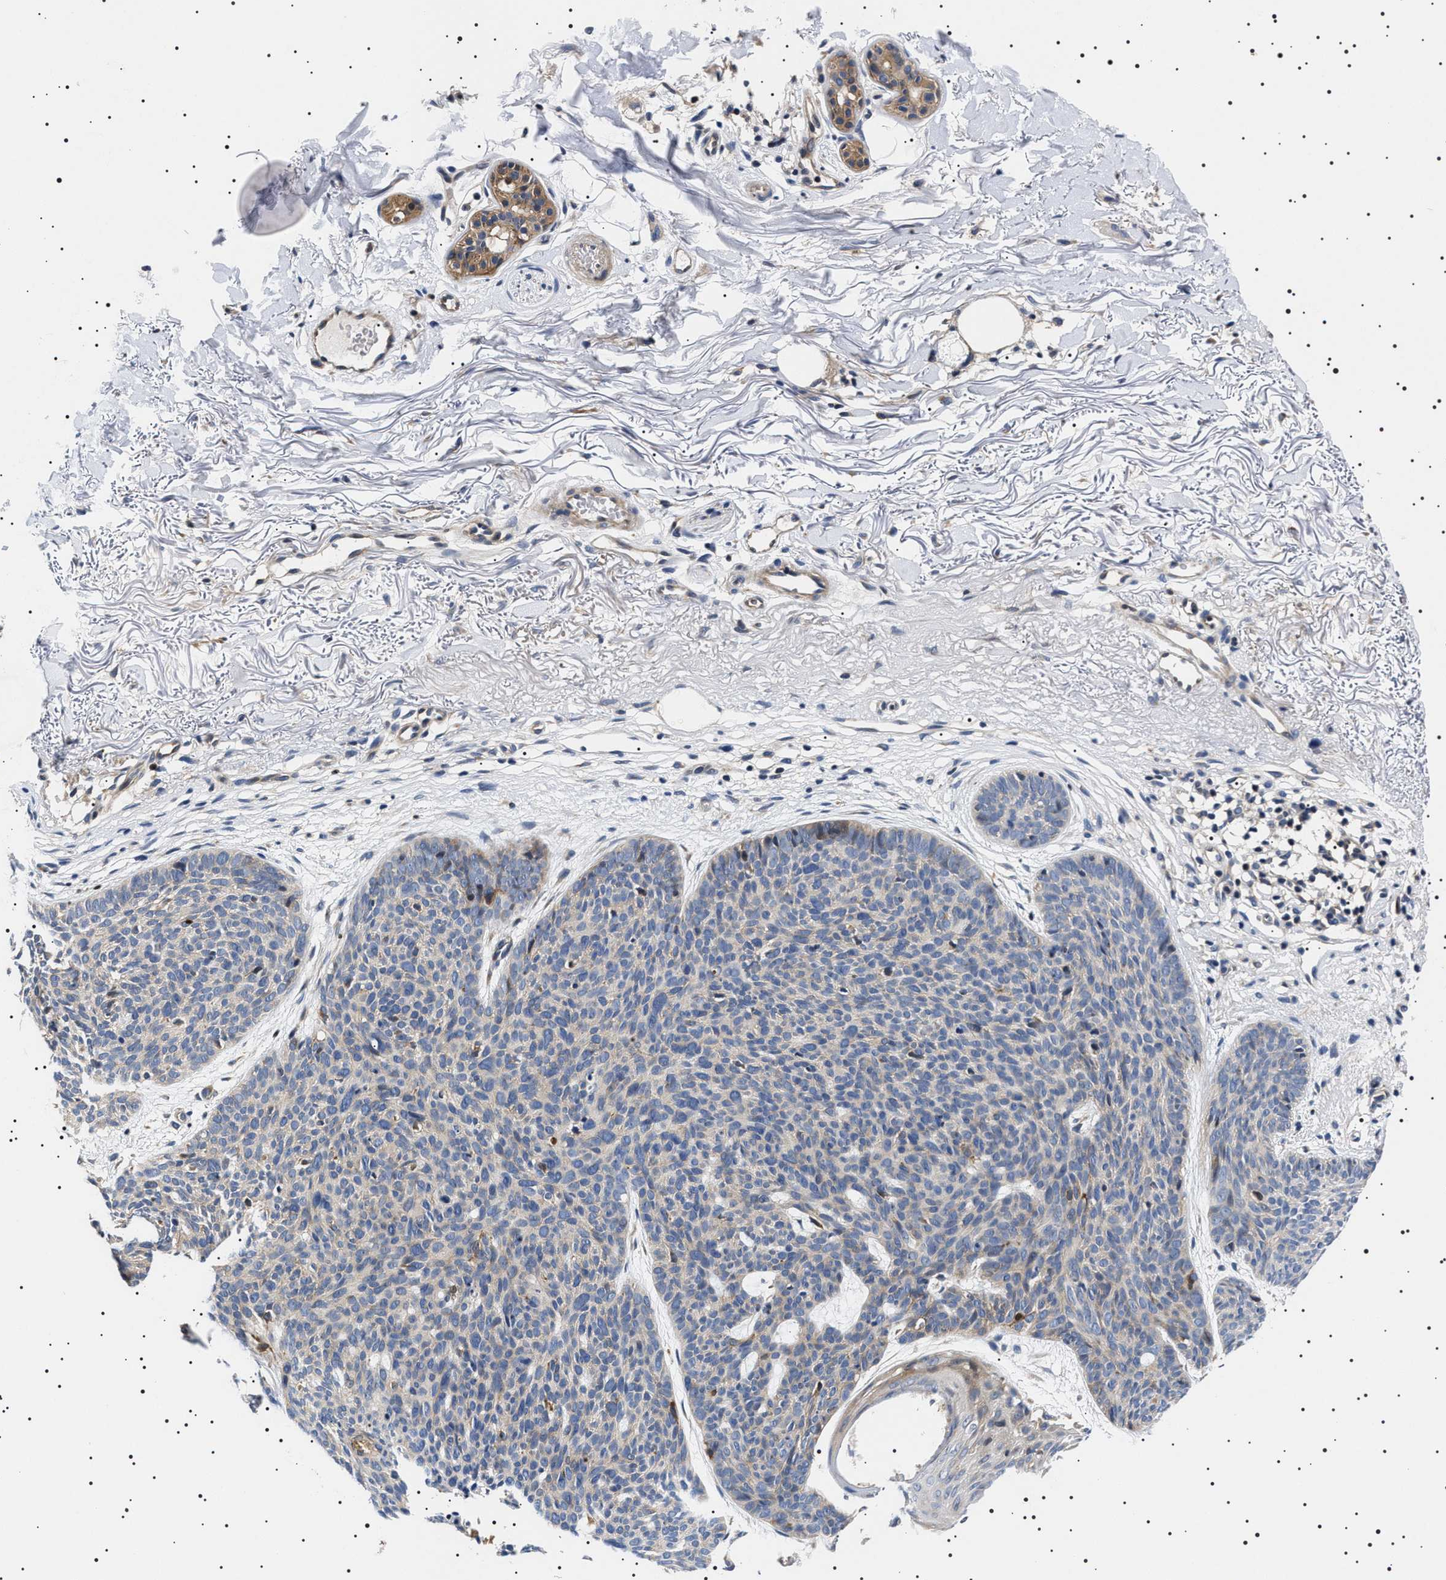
{"staining": {"intensity": "negative", "quantity": "none", "location": "none"}, "tissue": "skin cancer", "cell_type": "Tumor cells", "image_type": "cancer", "snomed": [{"axis": "morphology", "description": "Normal tissue, NOS"}, {"axis": "morphology", "description": "Basal cell carcinoma"}, {"axis": "topography", "description": "Skin"}], "caption": "Tumor cells are negative for protein expression in human basal cell carcinoma (skin). (IHC, brightfield microscopy, high magnification).", "gene": "SLC4A7", "patient": {"sex": "female", "age": 70}}